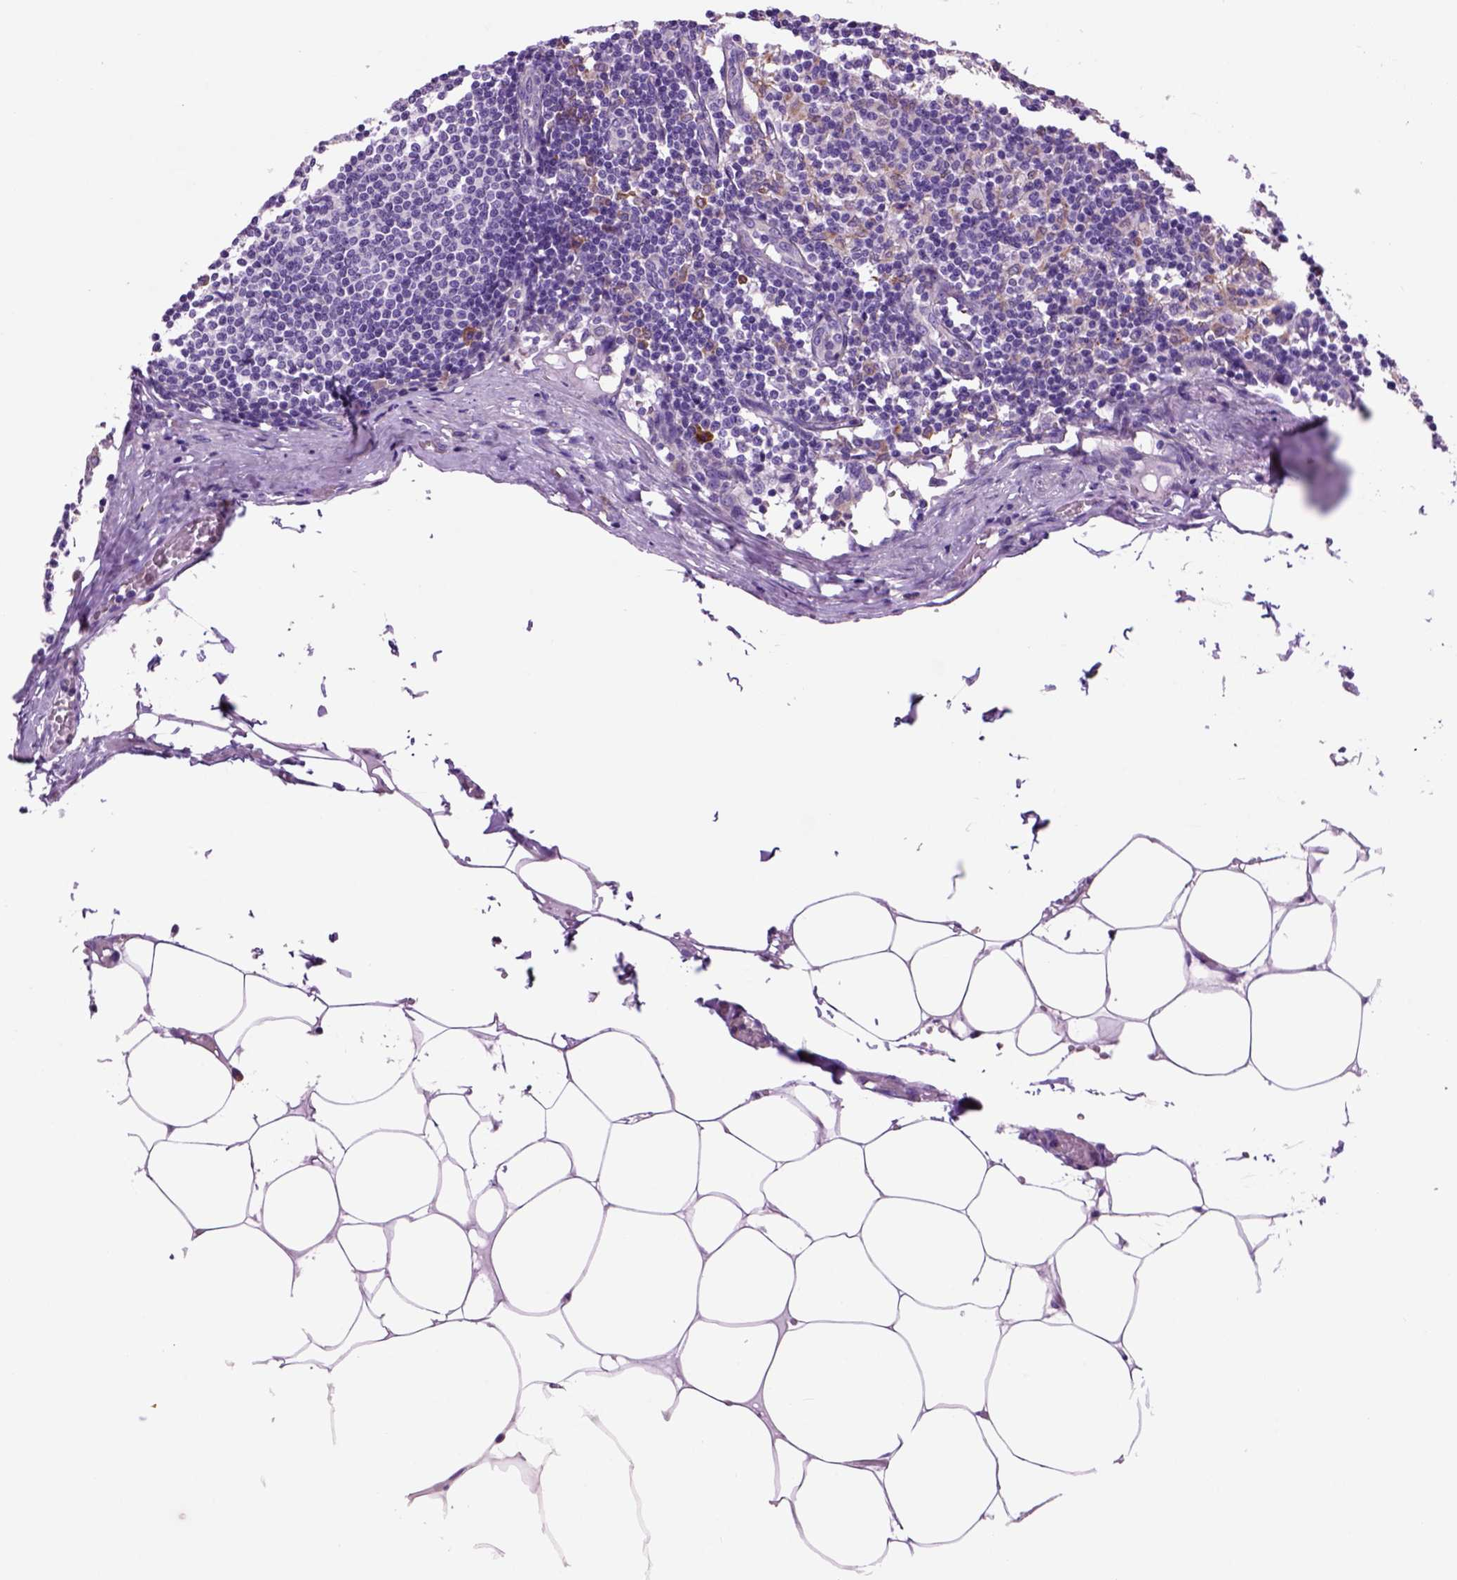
{"staining": {"intensity": "moderate", "quantity": "<25%", "location": "cytoplasmic/membranous"}, "tissue": "lymph node", "cell_type": "Germinal center cells", "image_type": "normal", "snomed": [{"axis": "morphology", "description": "Normal tissue, NOS"}, {"axis": "topography", "description": "Lymph node"}], "caption": "Benign lymph node was stained to show a protein in brown. There is low levels of moderate cytoplasmic/membranous expression in approximately <25% of germinal center cells. The staining was performed using DAB to visualize the protein expression in brown, while the nuclei were stained in blue with hematoxylin (Magnification: 20x).", "gene": "PIAS3", "patient": {"sex": "female", "age": 69}}